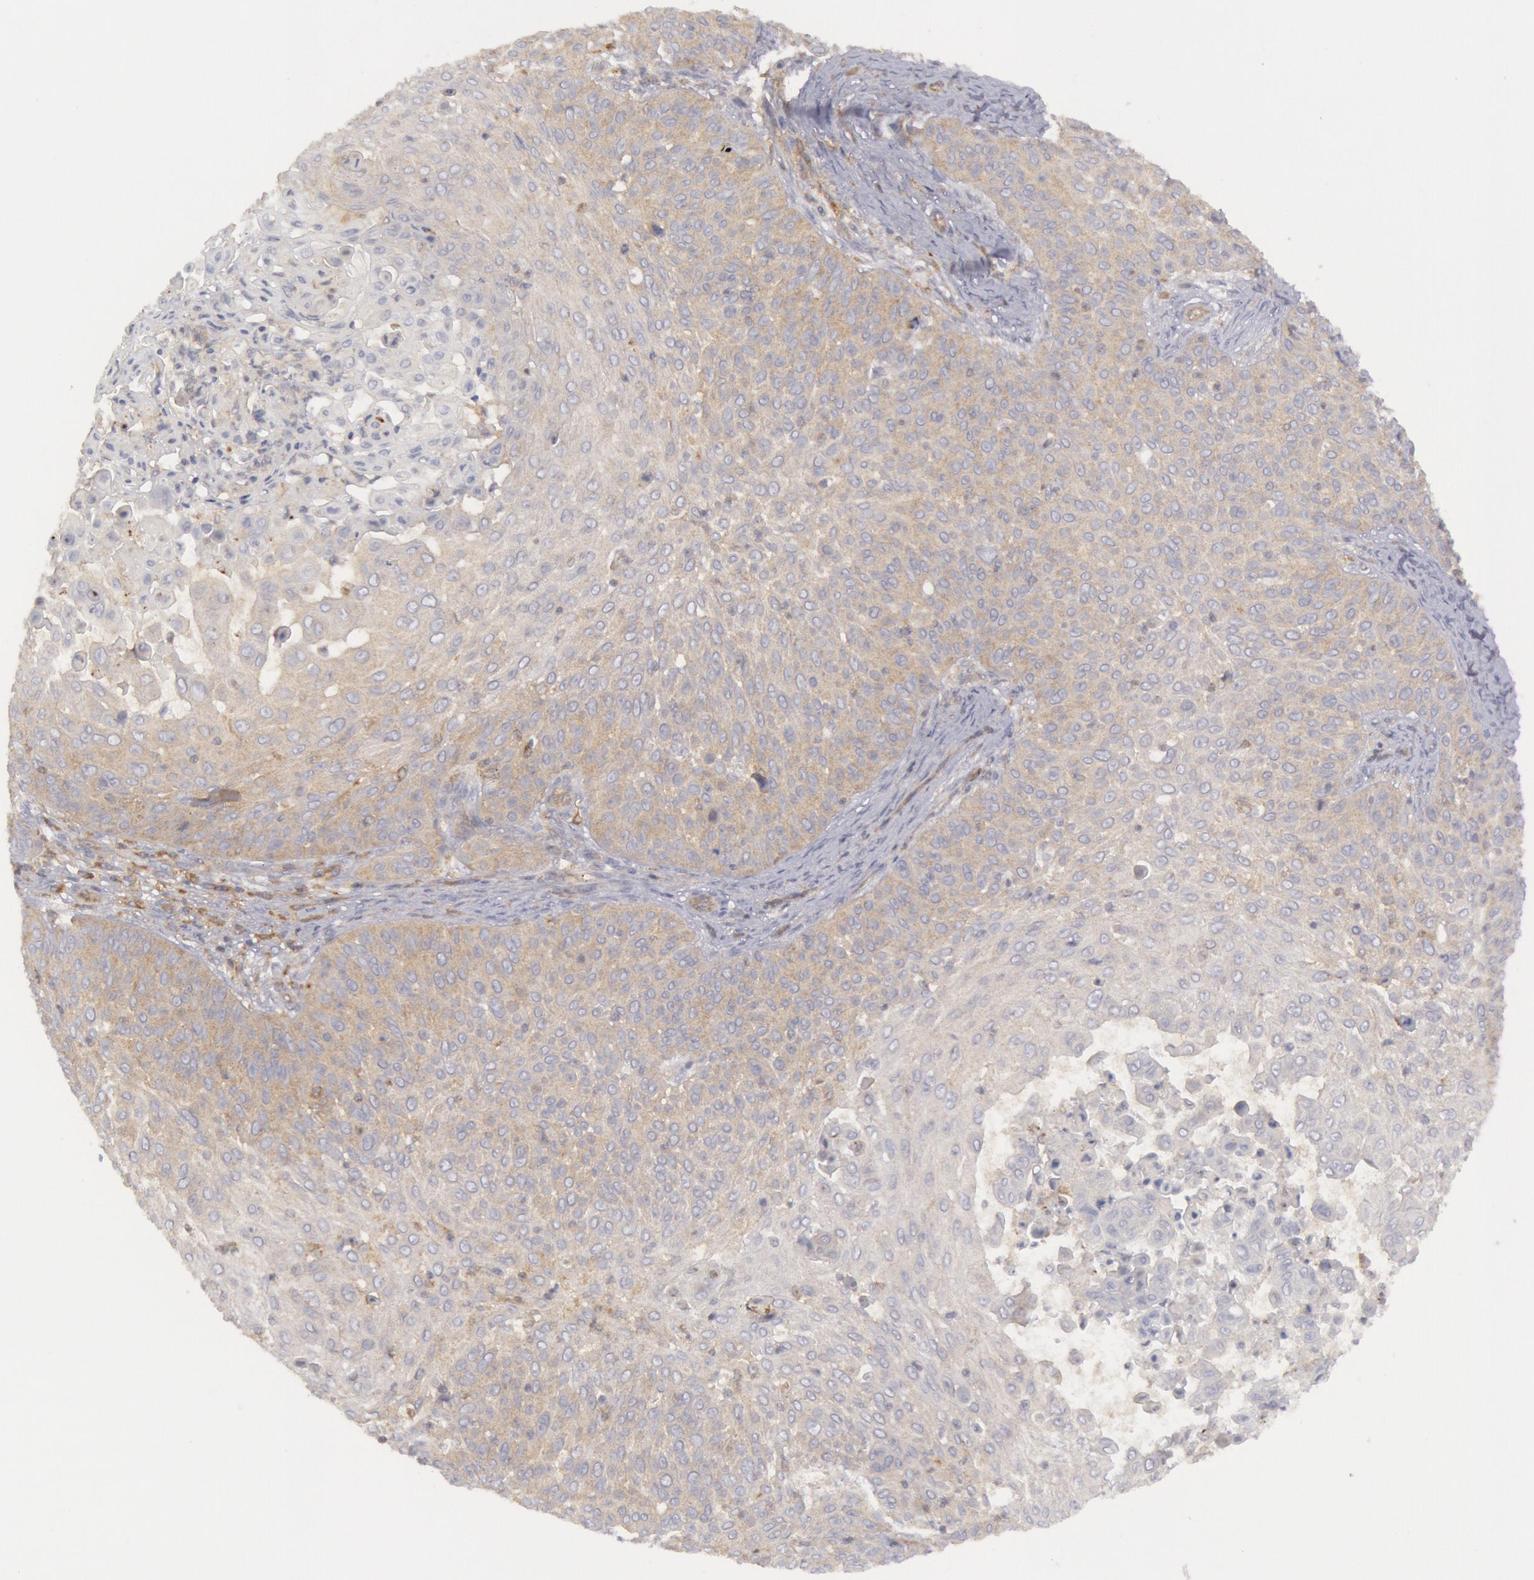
{"staining": {"intensity": "weak", "quantity": ">75%", "location": "cytoplasmic/membranous"}, "tissue": "skin cancer", "cell_type": "Tumor cells", "image_type": "cancer", "snomed": [{"axis": "morphology", "description": "Squamous cell carcinoma, NOS"}, {"axis": "topography", "description": "Skin"}], "caption": "The histopathology image displays immunohistochemical staining of skin cancer. There is weak cytoplasmic/membranous positivity is seen in about >75% of tumor cells.", "gene": "IKBKB", "patient": {"sex": "male", "age": 82}}